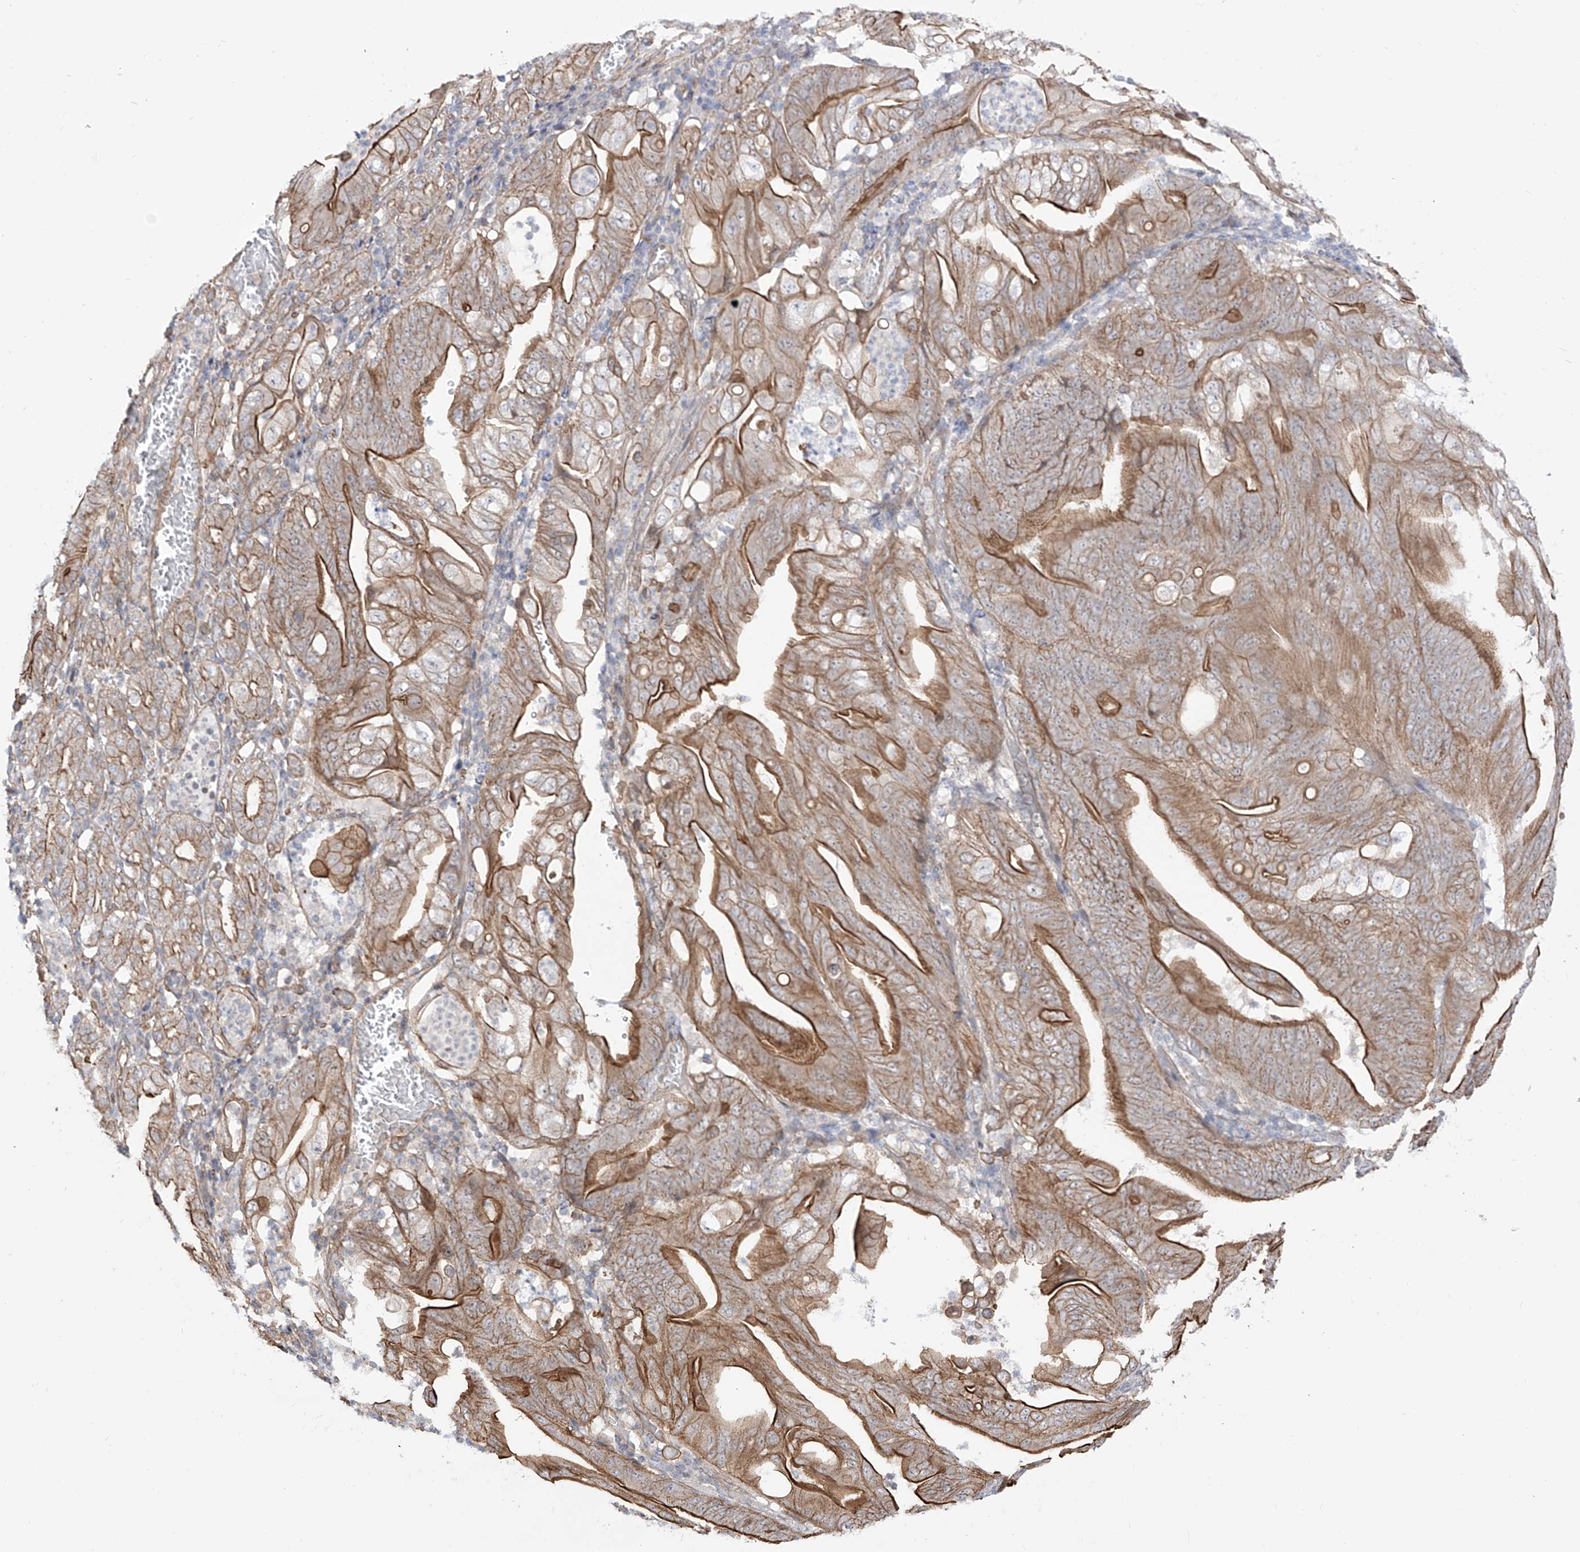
{"staining": {"intensity": "moderate", "quantity": "25%-75%", "location": "cytoplasmic/membranous"}, "tissue": "stomach cancer", "cell_type": "Tumor cells", "image_type": "cancer", "snomed": [{"axis": "morphology", "description": "Adenocarcinoma, NOS"}, {"axis": "topography", "description": "Stomach"}], "caption": "Stomach cancer (adenocarcinoma) stained with a protein marker shows moderate staining in tumor cells.", "gene": "ZNF180", "patient": {"sex": "female", "age": 73}}